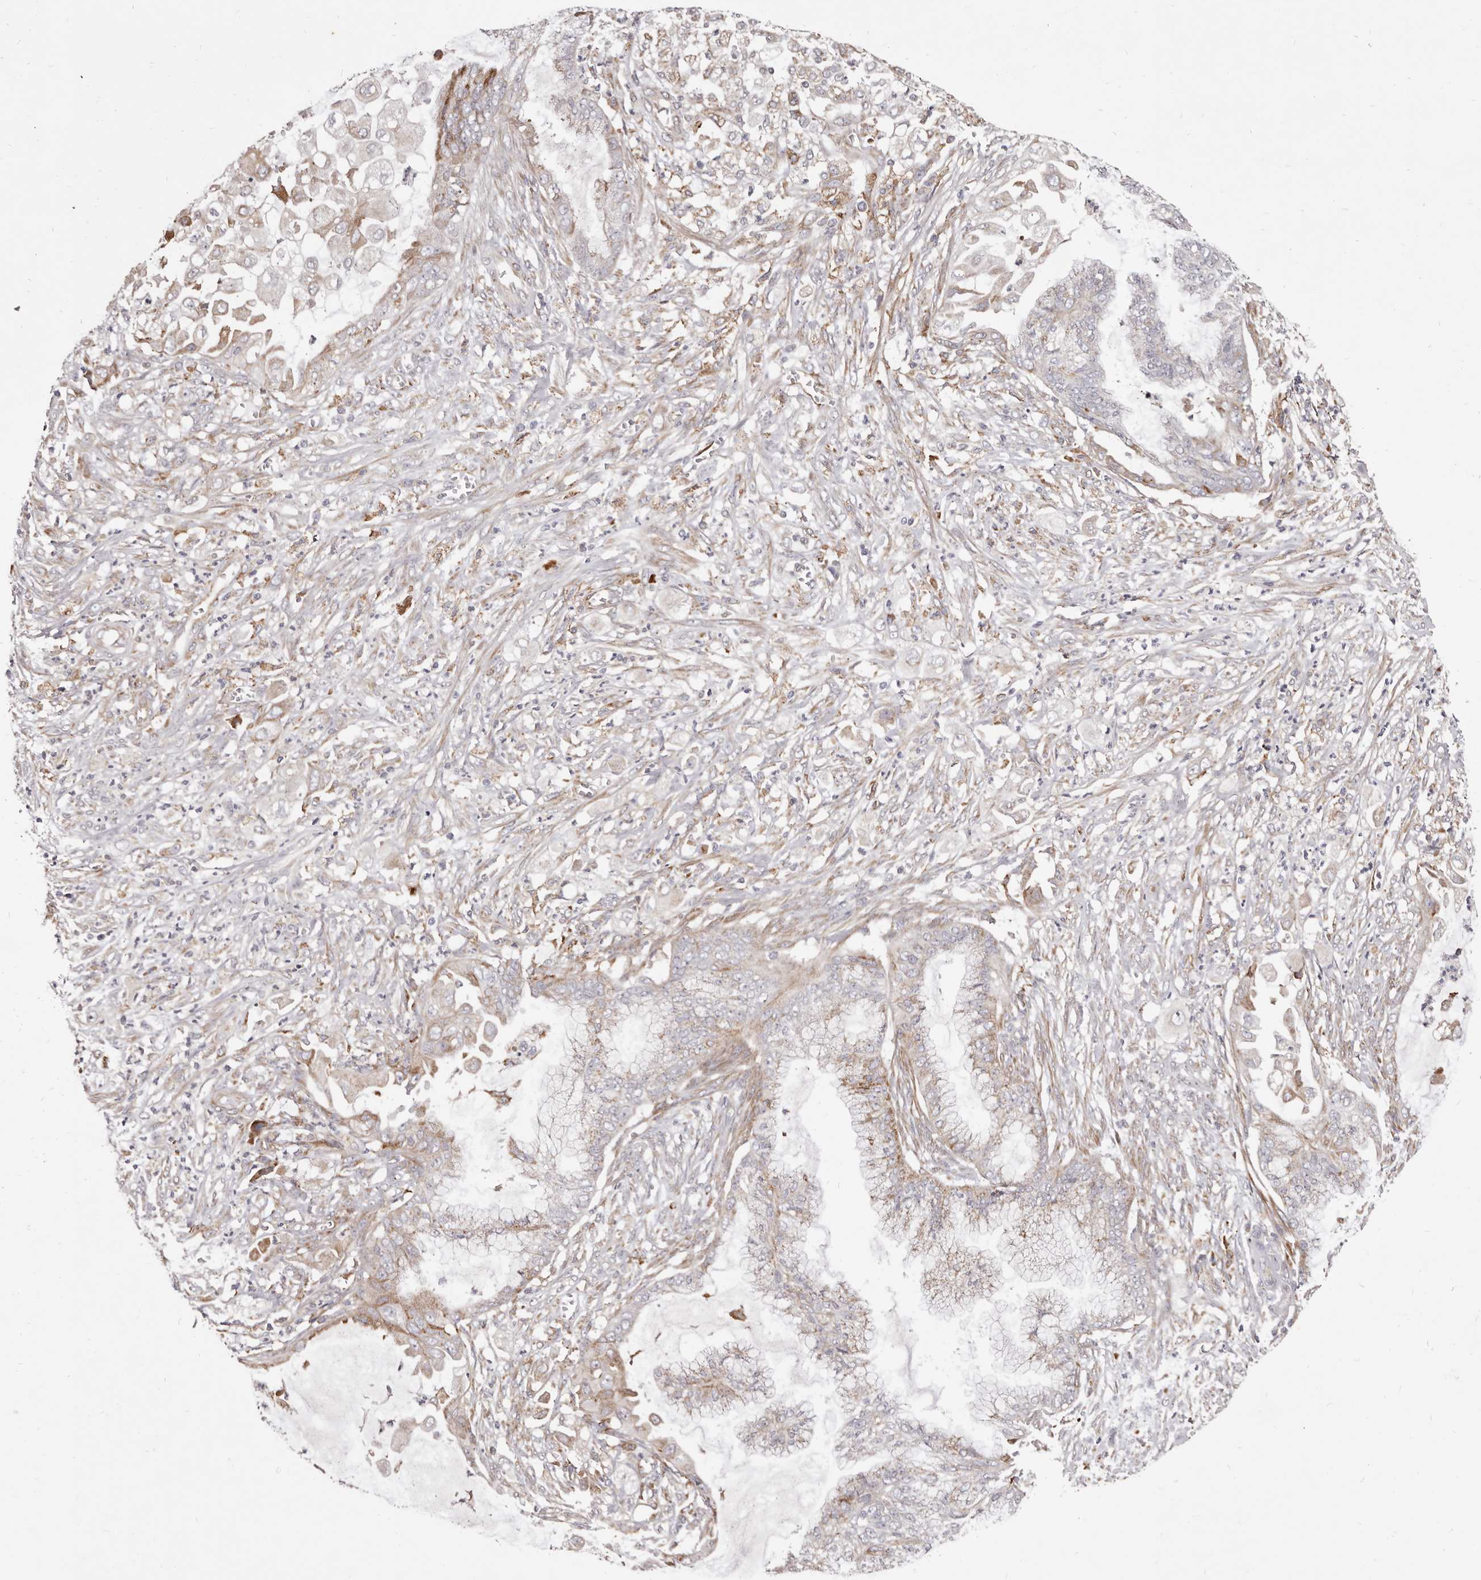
{"staining": {"intensity": "weak", "quantity": "25%-75%", "location": "cytoplasmic/membranous"}, "tissue": "endometrial cancer", "cell_type": "Tumor cells", "image_type": "cancer", "snomed": [{"axis": "morphology", "description": "Adenocarcinoma, NOS"}, {"axis": "topography", "description": "Endometrium"}], "caption": "This histopathology image shows endometrial cancer stained with immunohistochemistry to label a protein in brown. The cytoplasmic/membranous of tumor cells show weak positivity for the protein. Nuclei are counter-stained blue.", "gene": "ALPK1", "patient": {"sex": "female", "age": 86}}